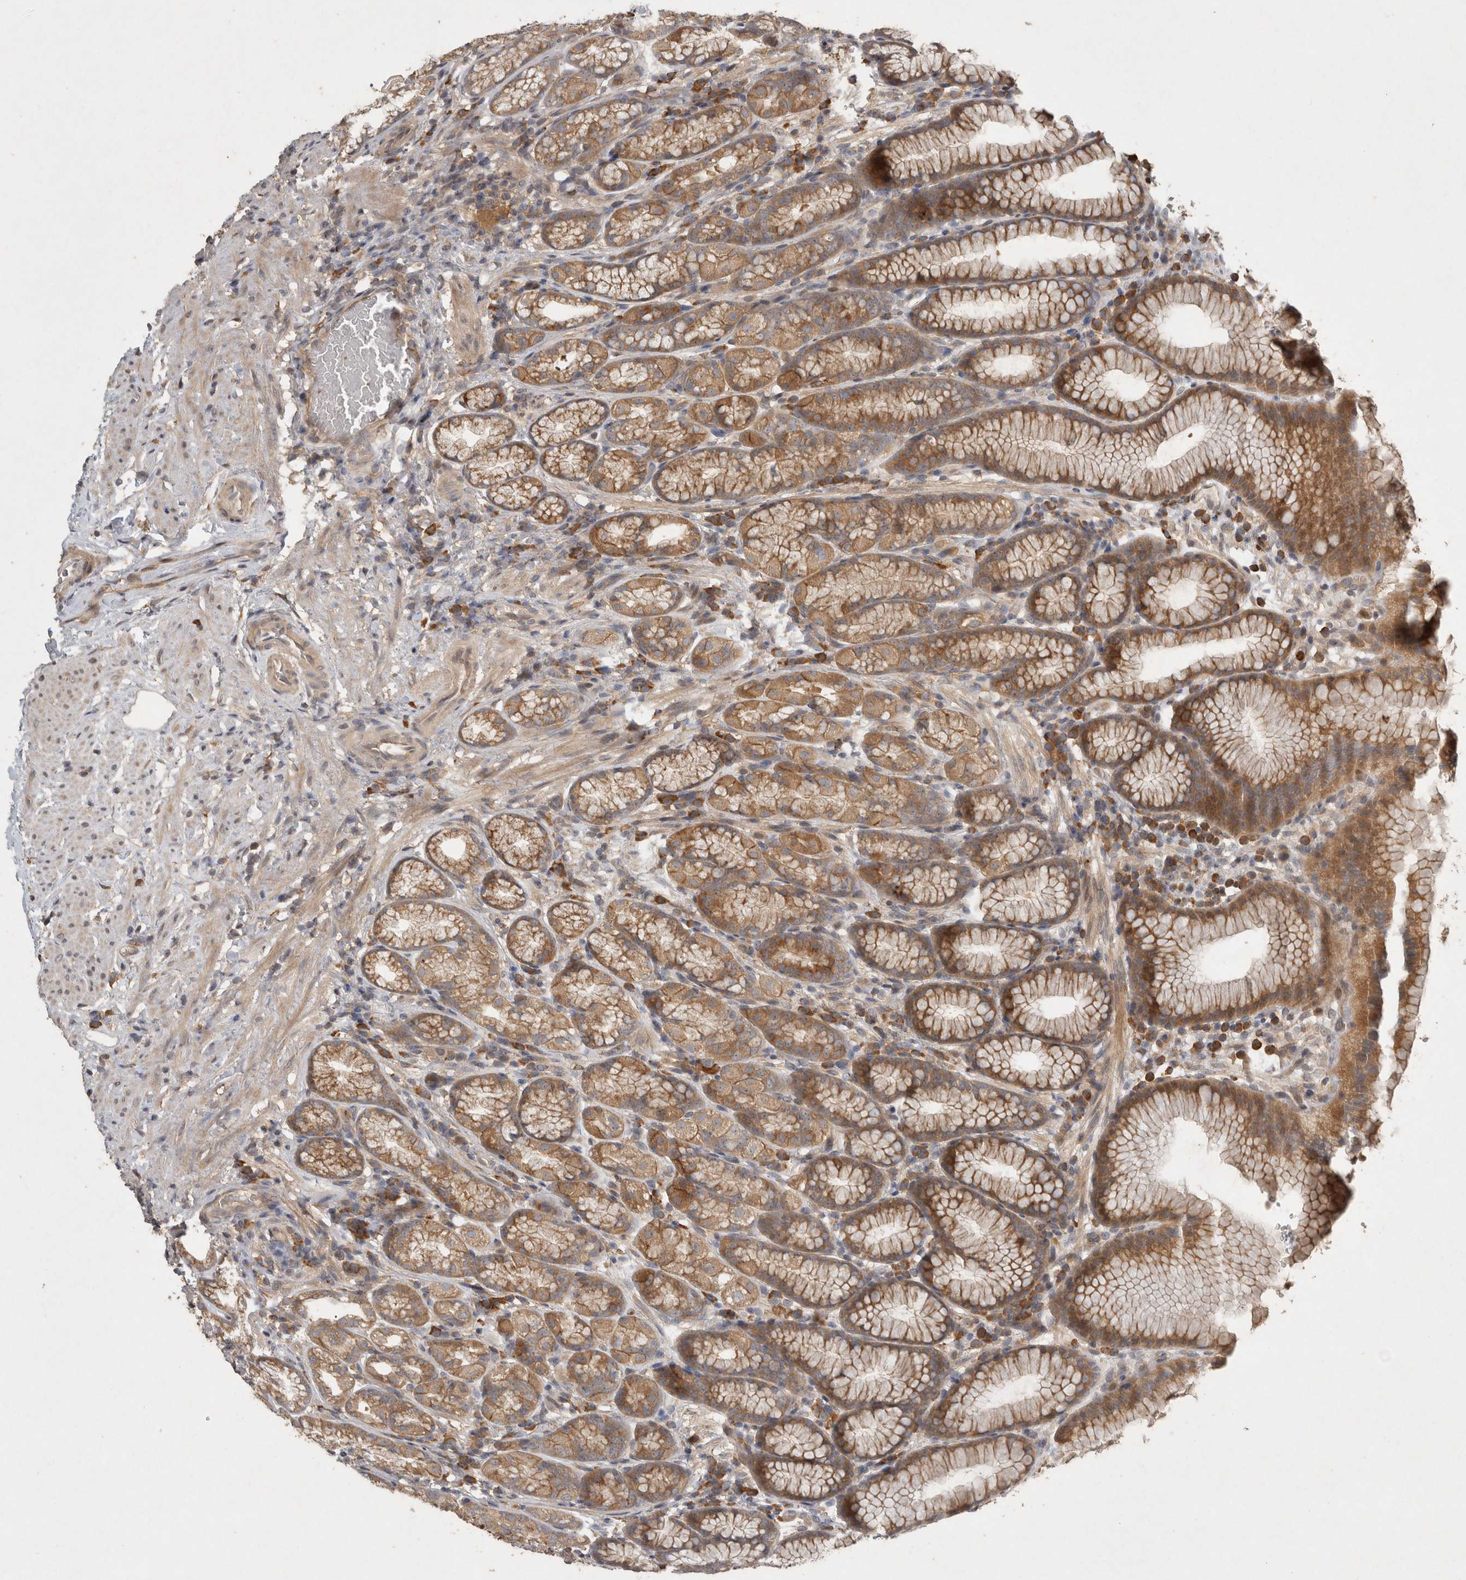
{"staining": {"intensity": "moderate", "quantity": ">75%", "location": "cytoplasmic/membranous"}, "tissue": "stomach", "cell_type": "Glandular cells", "image_type": "normal", "snomed": [{"axis": "morphology", "description": "Normal tissue, NOS"}, {"axis": "topography", "description": "Stomach"}], "caption": "Immunohistochemistry (IHC) micrograph of benign stomach: stomach stained using immunohistochemistry (IHC) demonstrates medium levels of moderate protein expression localized specifically in the cytoplasmic/membranous of glandular cells, appearing as a cytoplasmic/membranous brown color.", "gene": "VEPH1", "patient": {"sex": "male", "age": 42}}